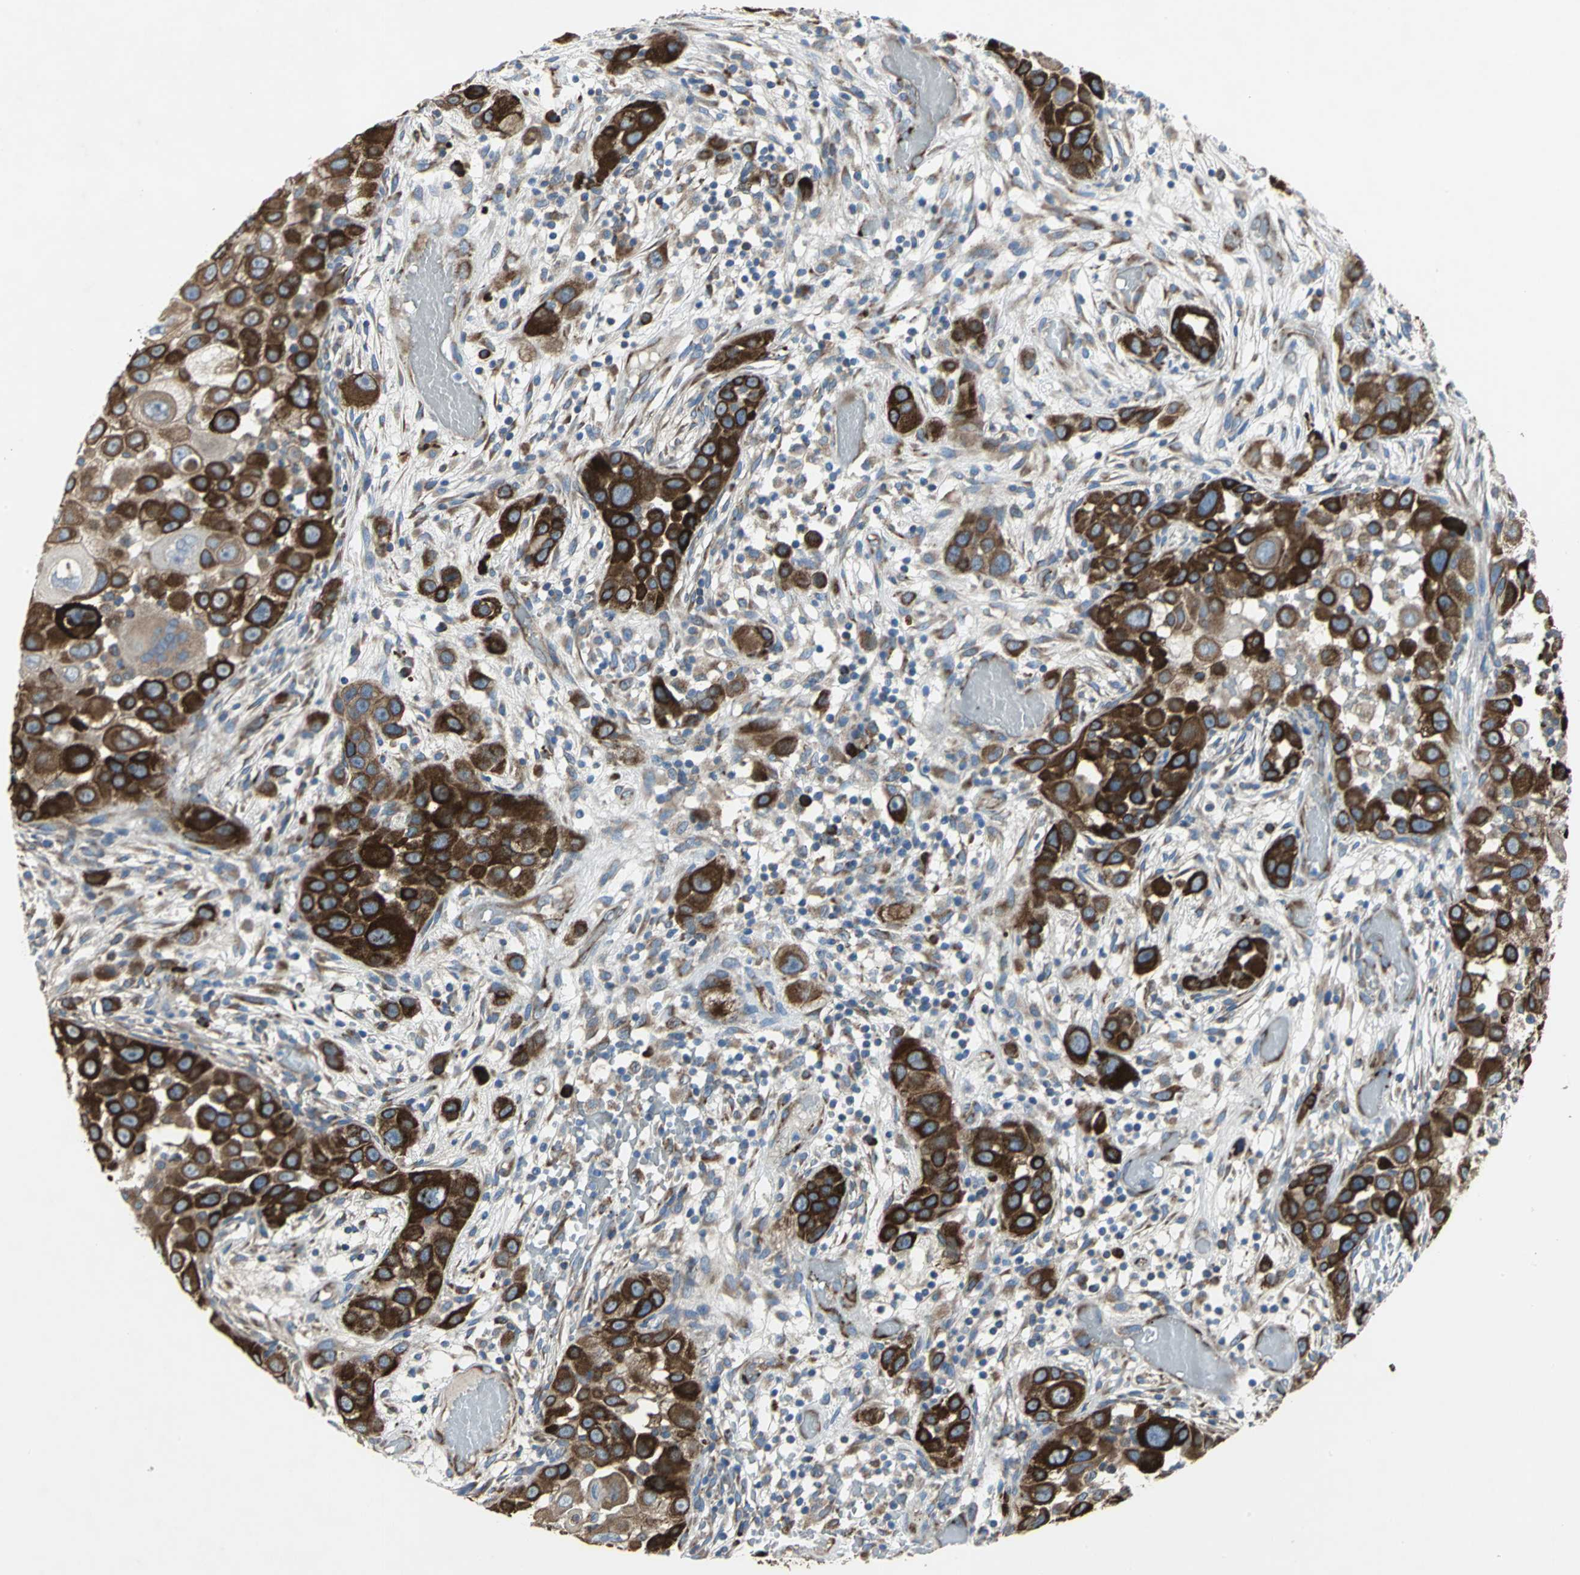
{"staining": {"intensity": "strong", "quantity": ">75%", "location": "cytoplasmic/membranous"}, "tissue": "head and neck cancer", "cell_type": "Tumor cells", "image_type": "cancer", "snomed": [{"axis": "morphology", "description": "Carcinoma, NOS"}, {"axis": "topography", "description": "Head-Neck"}], "caption": "Immunohistochemistry (IHC) (DAB (3,3'-diaminobenzidine)) staining of human head and neck cancer (carcinoma) displays strong cytoplasmic/membranous protein staining in about >75% of tumor cells.", "gene": "TULP4", "patient": {"sex": "male", "age": 87}}